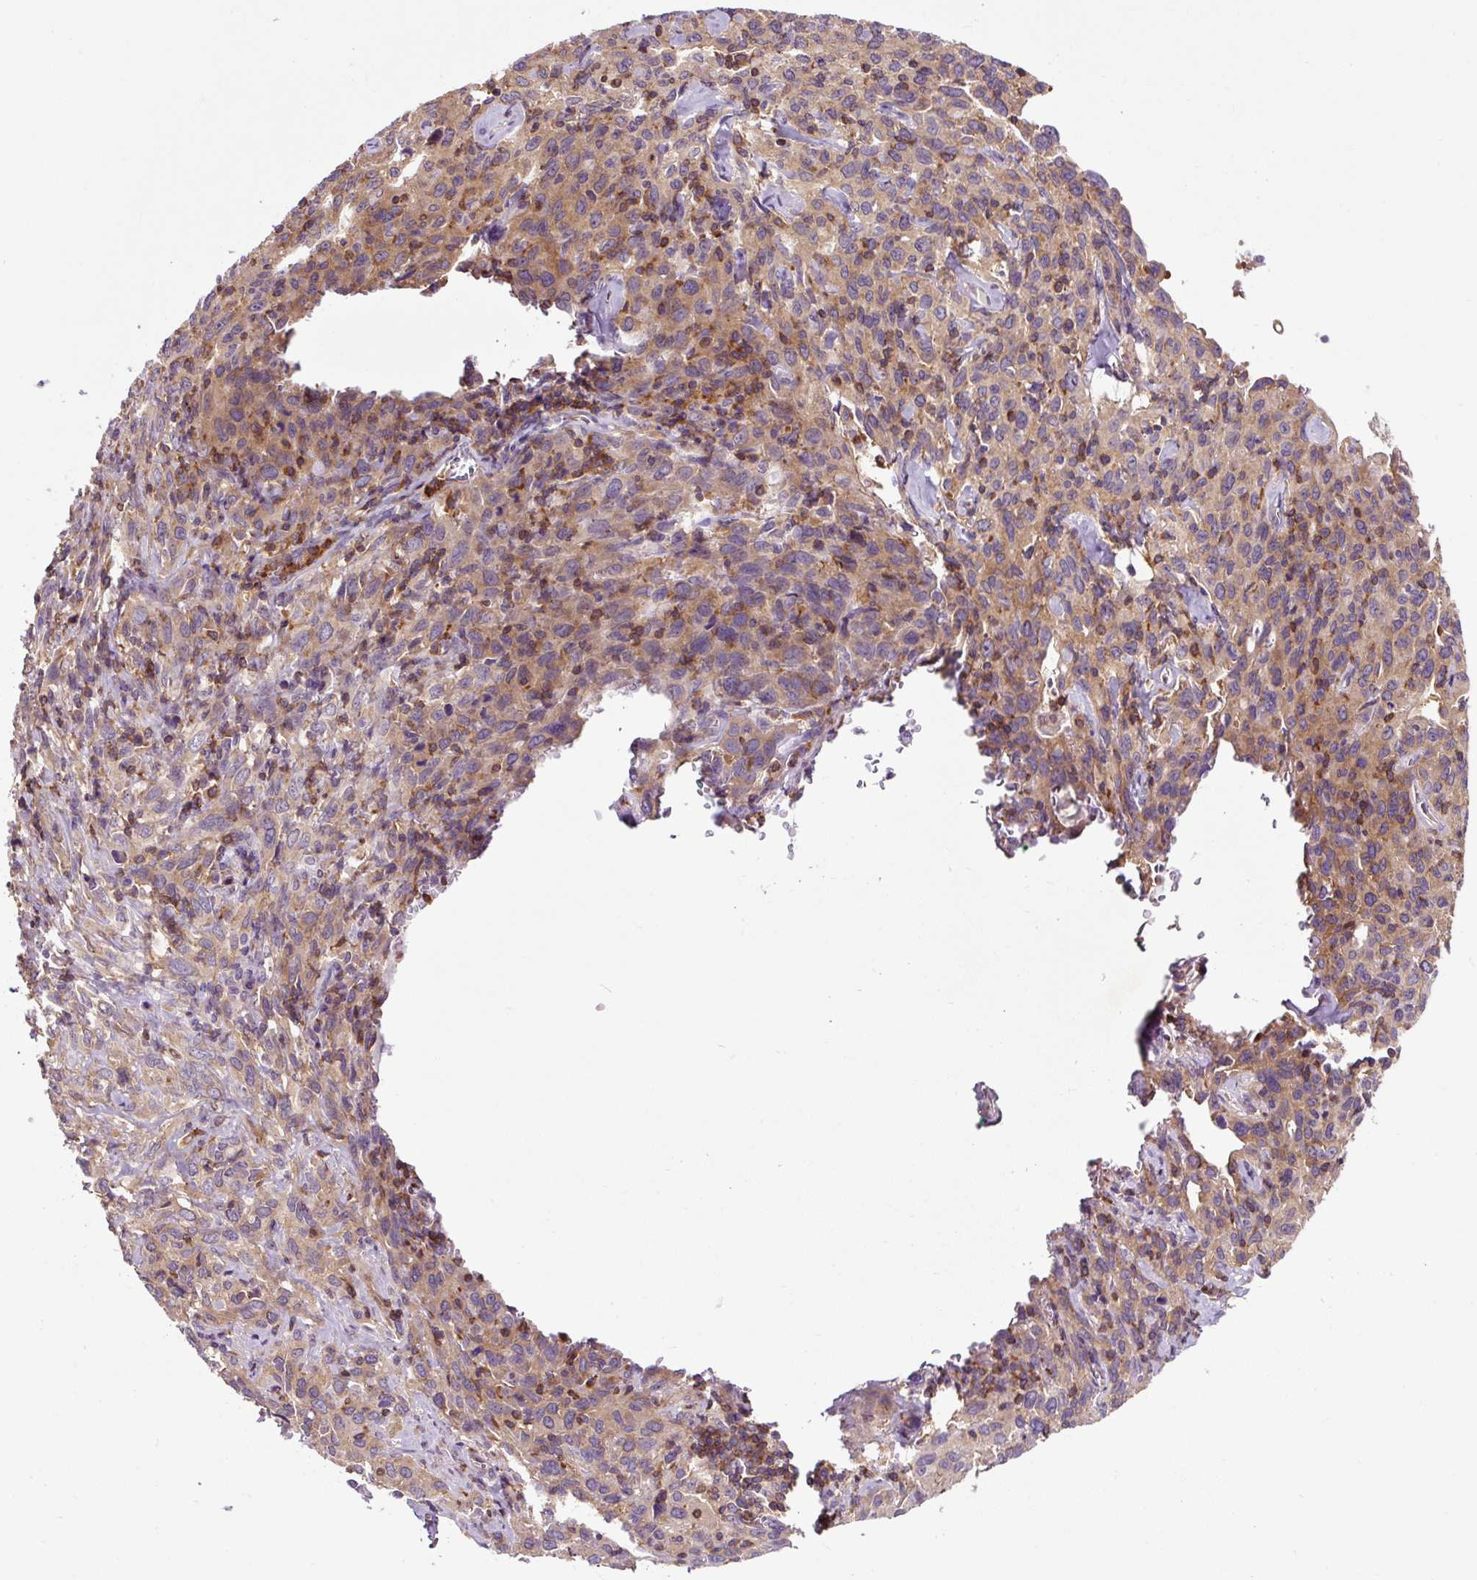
{"staining": {"intensity": "moderate", "quantity": ">75%", "location": "cytoplasmic/membranous"}, "tissue": "cervical cancer", "cell_type": "Tumor cells", "image_type": "cancer", "snomed": [{"axis": "morphology", "description": "Normal tissue, NOS"}, {"axis": "morphology", "description": "Squamous cell carcinoma, NOS"}, {"axis": "topography", "description": "Cervix"}], "caption": "There is medium levels of moderate cytoplasmic/membranous expression in tumor cells of cervical squamous cell carcinoma, as demonstrated by immunohistochemical staining (brown color).", "gene": "CISD3", "patient": {"sex": "female", "age": 51}}